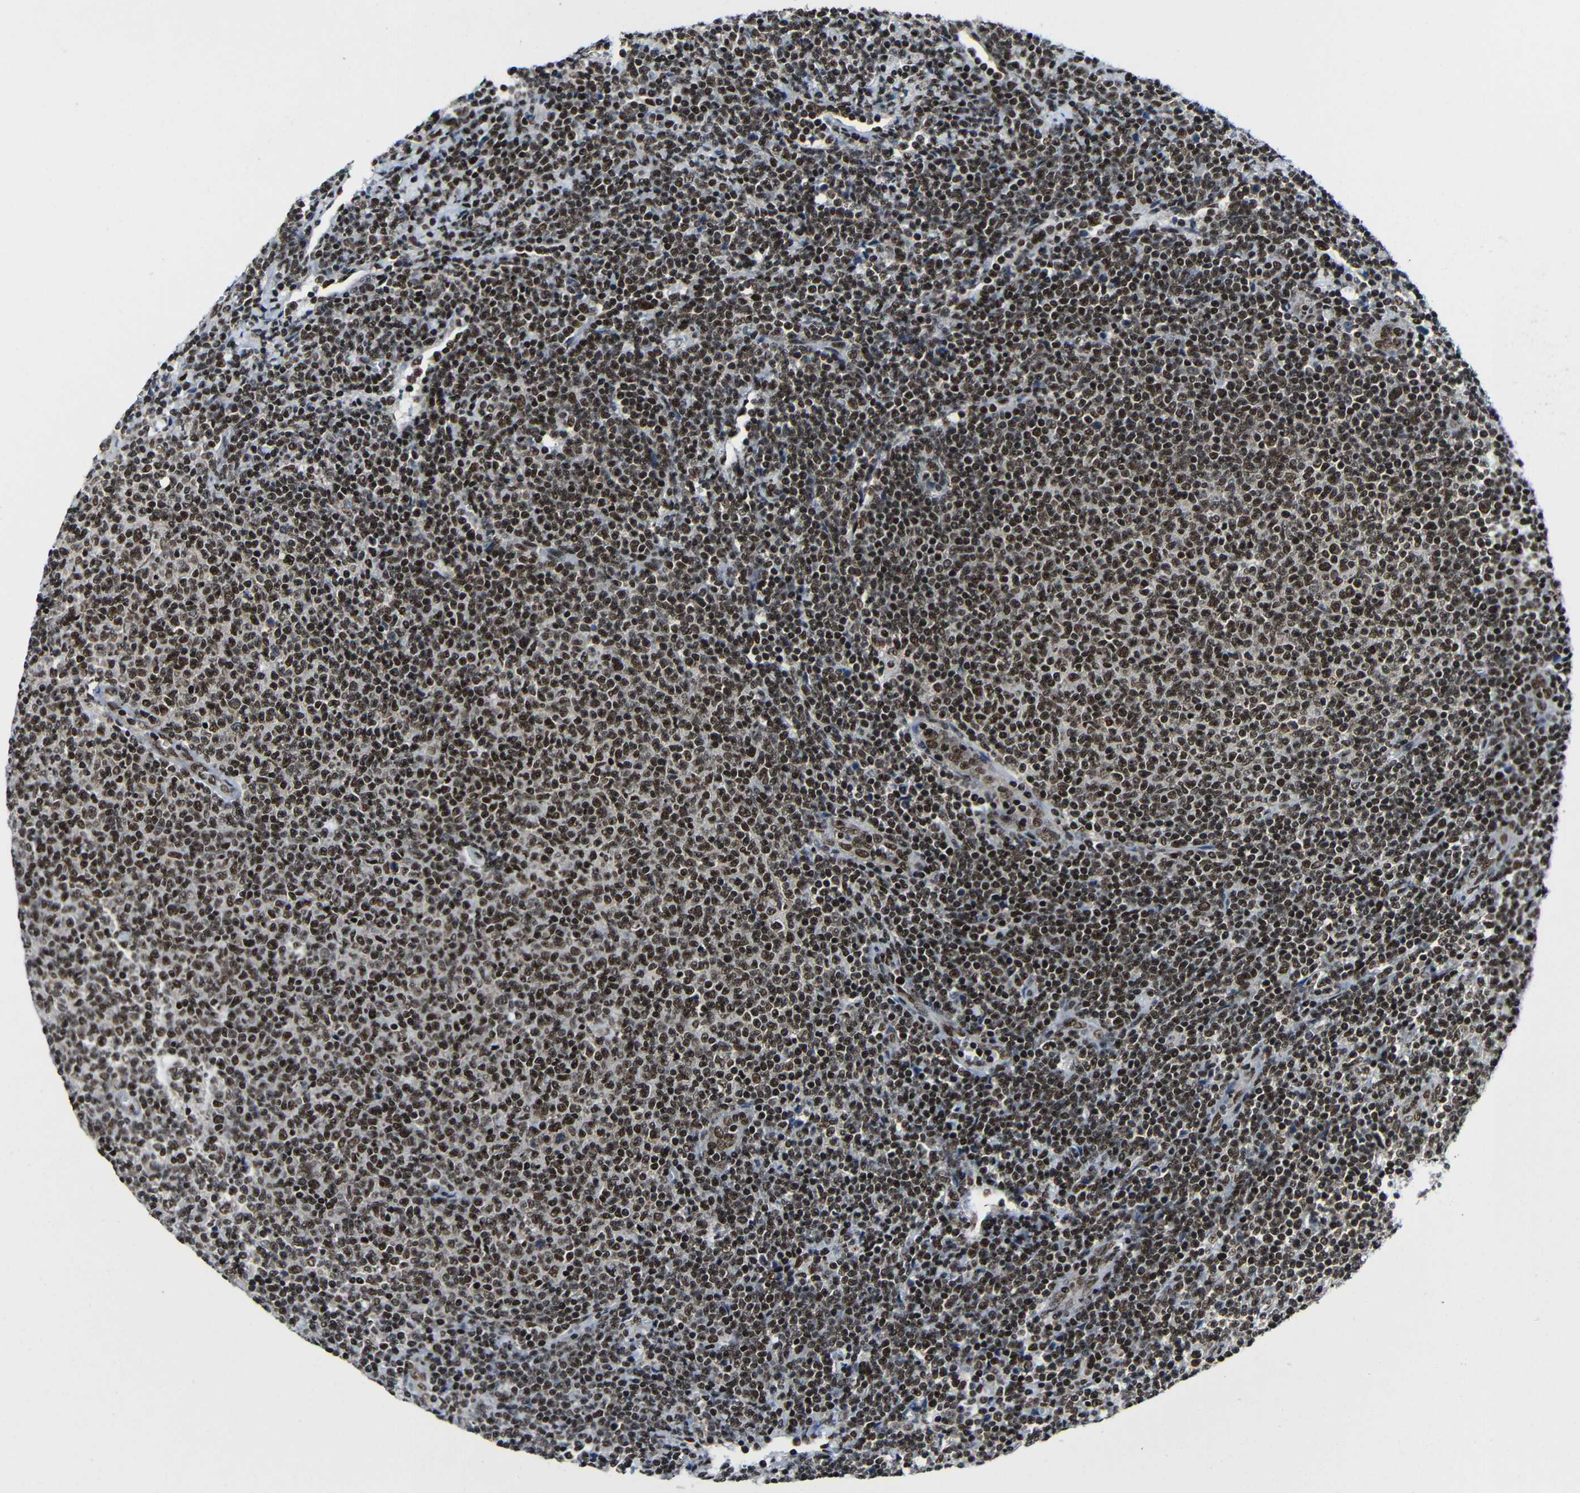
{"staining": {"intensity": "strong", "quantity": ">75%", "location": "nuclear"}, "tissue": "lymphoma", "cell_type": "Tumor cells", "image_type": "cancer", "snomed": [{"axis": "morphology", "description": "Malignant lymphoma, non-Hodgkin's type, Low grade"}, {"axis": "topography", "description": "Lymph node"}], "caption": "A brown stain shows strong nuclear expression of a protein in human lymphoma tumor cells. The protein of interest is stained brown, and the nuclei are stained in blue (DAB (3,3'-diaminobenzidine) IHC with brightfield microscopy, high magnification).", "gene": "PTBP1", "patient": {"sex": "male", "age": 66}}